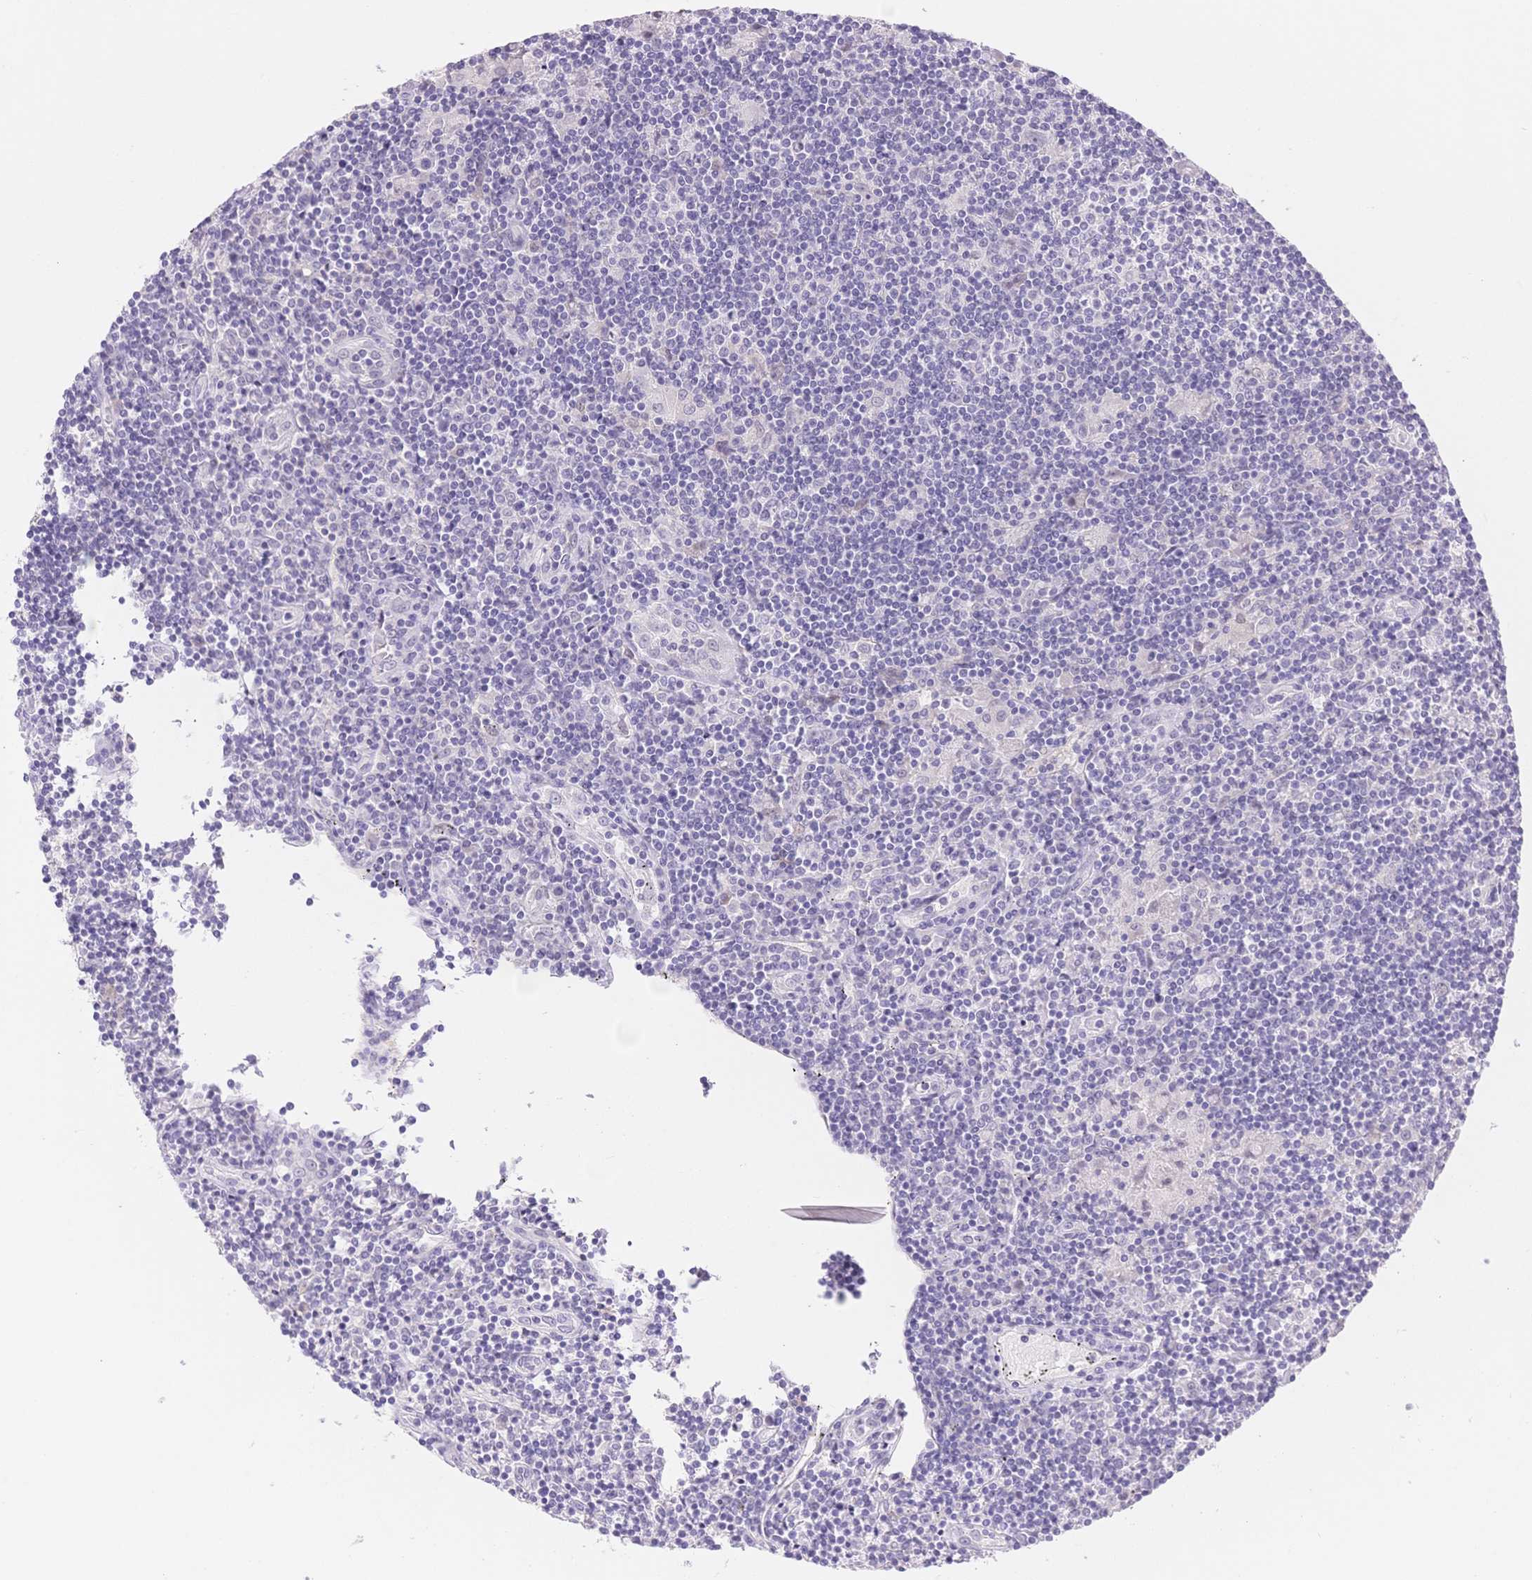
{"staining": {"intensity": "negative", "quantity": "none", "location": "none"}, "tissue": "lymphoma", "cell_type": "Tumor cells", "image_type": "cancer", "snomed": [{"axis": "morphology", "description": "Hodgkin's disease, NOS"}, {"axis": "topography", "description": "Lymph node"}], "caption": "Immunohistochemical staining of human Hodgkin's disease exhibits no significant expression in tumor cells. (IHC, brightfield microscopy, high magnification).", "gene": "MYOM1", "patient": {"sex": "male", "age": 40}}